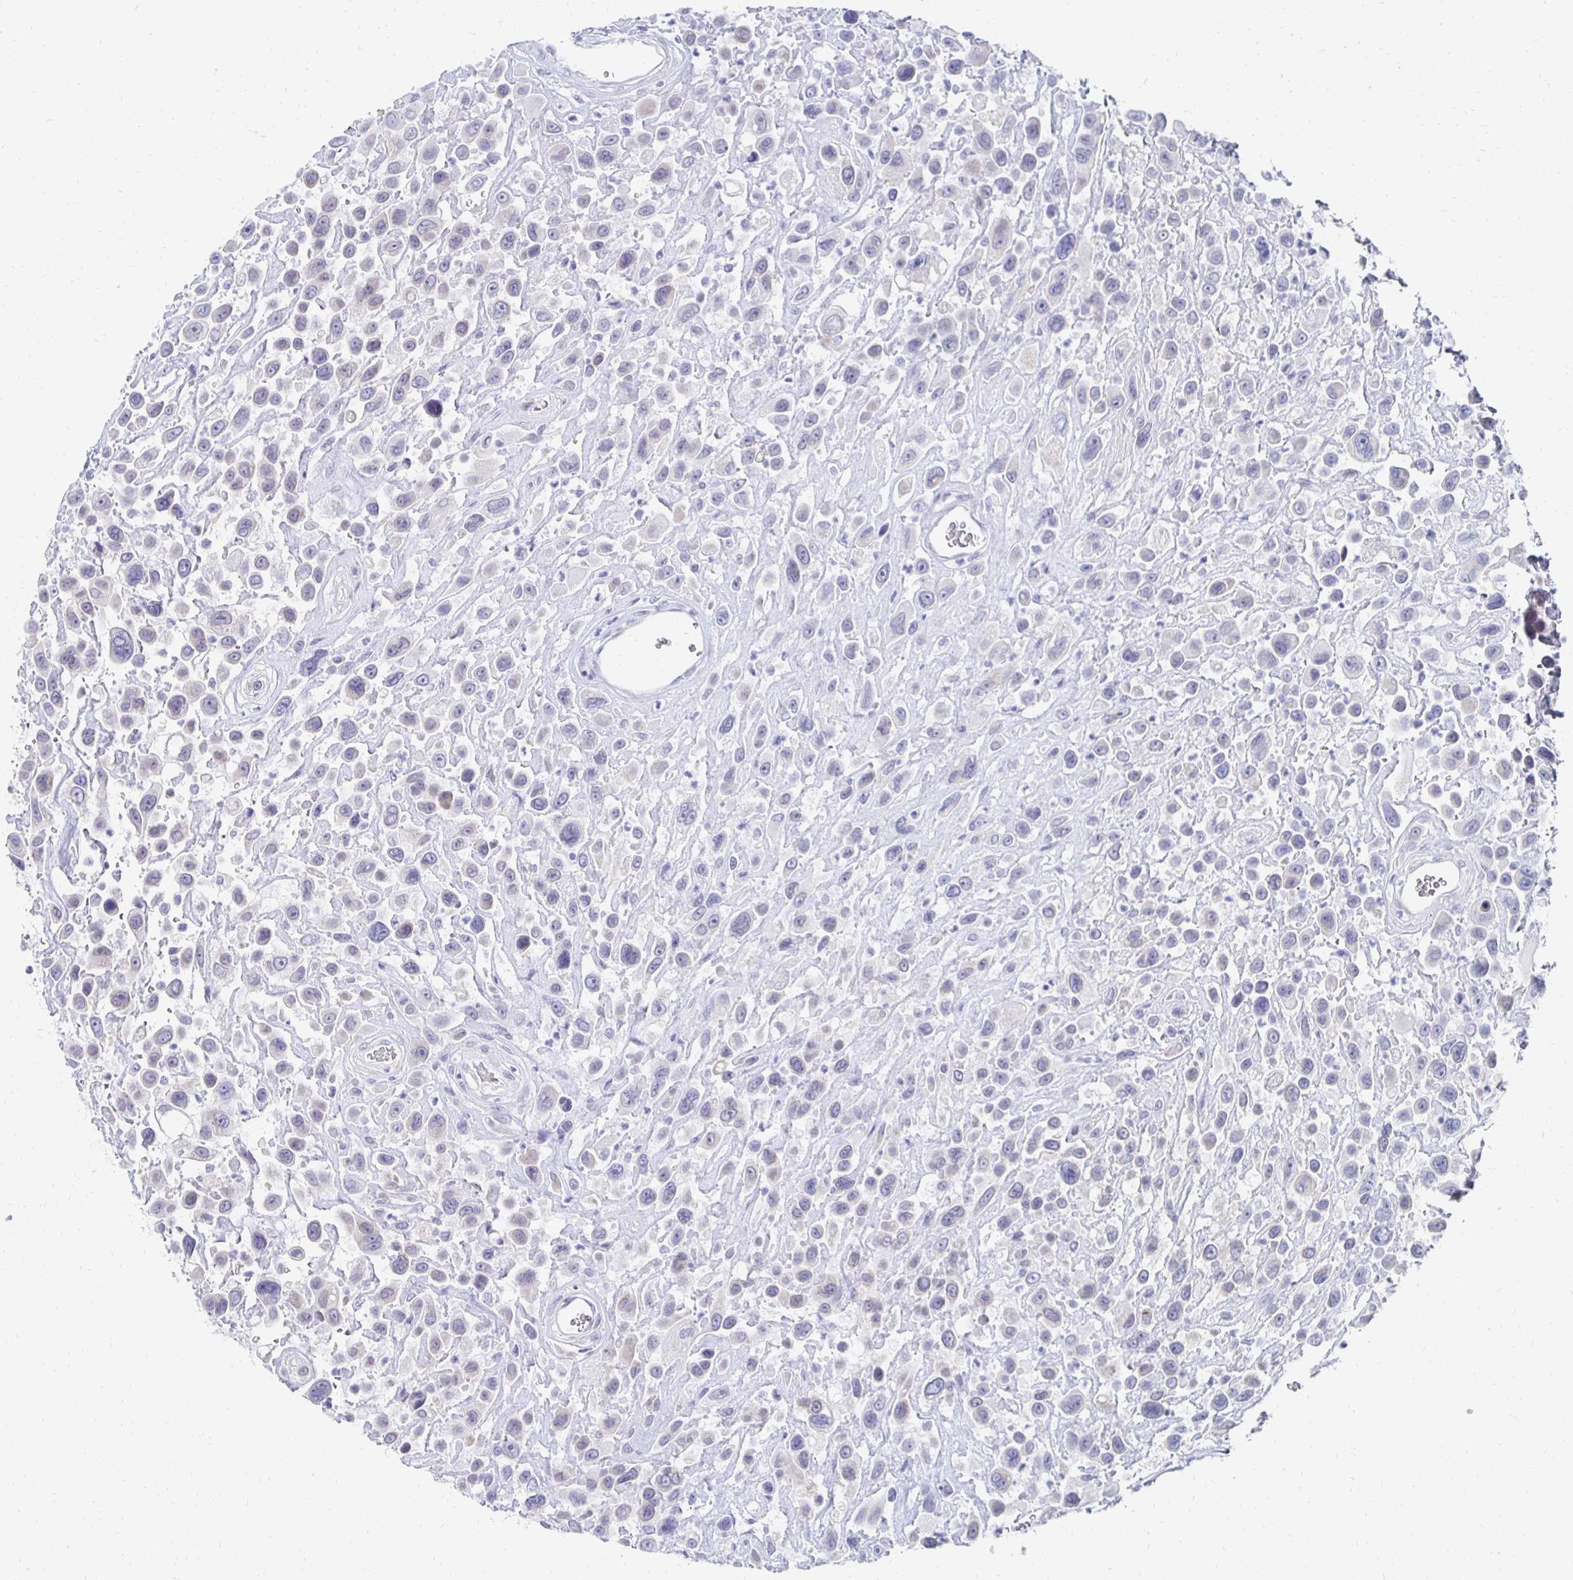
{"staining": {"intensity": "negative", "quantity": "none", "location": "none"}, "tissue": "urothelial cancer", "cell_type": "Tumor cells", "image_type": "cancer", "snomed": [{"axis": "morphology", "description": "Urothelial carcinoma, High grade"}, {"axis": "topography", "description": "Urinary bladder"}], "caption": "The image demonstrates no staining of tumor cells in urothelial carcinoma (high-grade).", "gene": "SYCP3", "patient": {"sex": "male", "age": 53}}